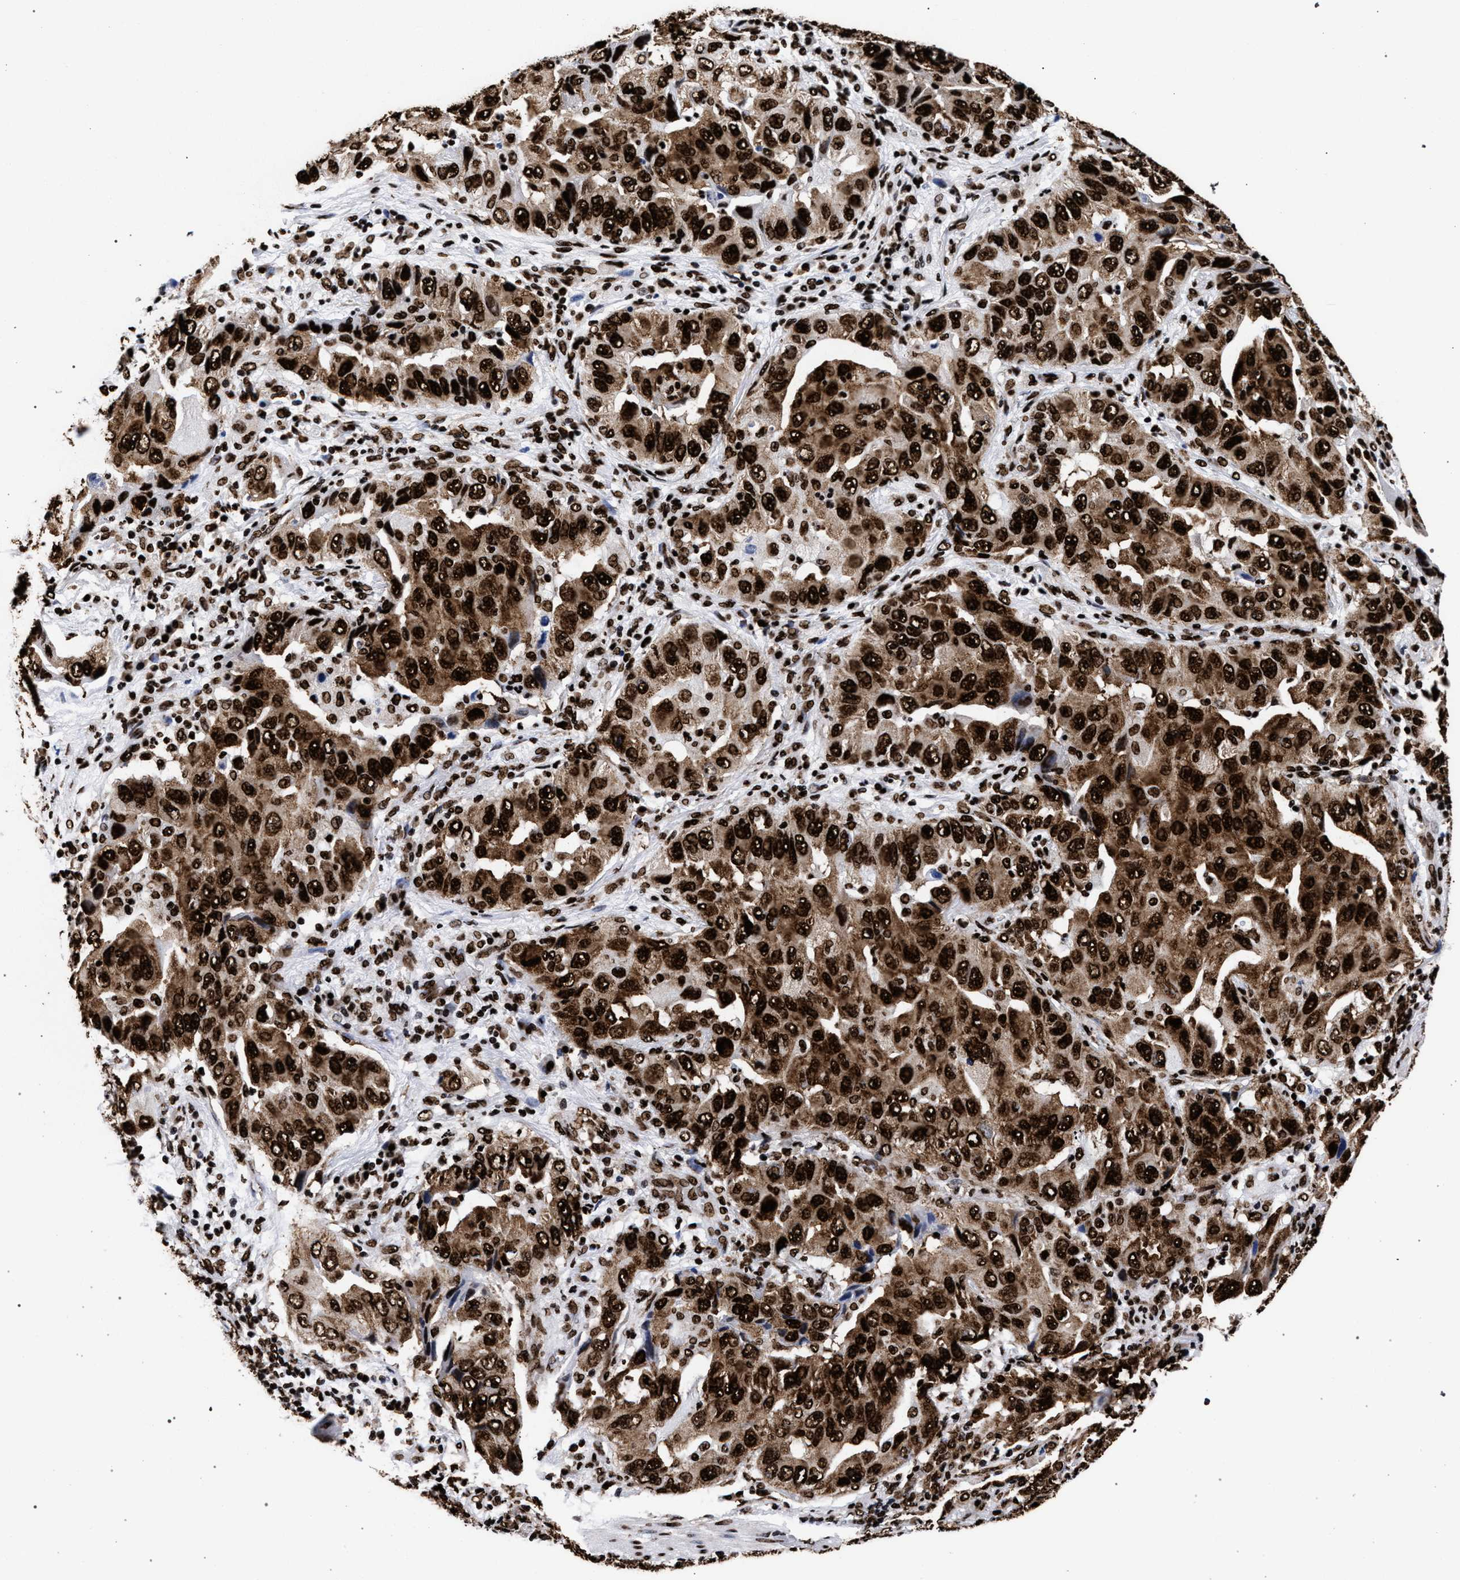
{"staining": {"intensity": "strong", "quantity": ">75%", "location": "cytoplasmic/membranous,nuclear"}, "tissue": "lung cancer", "cell_type": "Tumor cells", "image_type": "cancer", "snomed": [{"axis": "morphology", "description": "Adenocarcinoma, NOS"}, {"axis": "topography", "description": "Lung"}], "caption": "This is an image of immunohistochemistry (IHC) staining of adenocarcinoma (lung), which shows strong expression in the cytoplasmic/membranous and nuclear of tumor cells.", "gene": "HNRNPA1", "patient": {"sex": "female", "age": 65}}